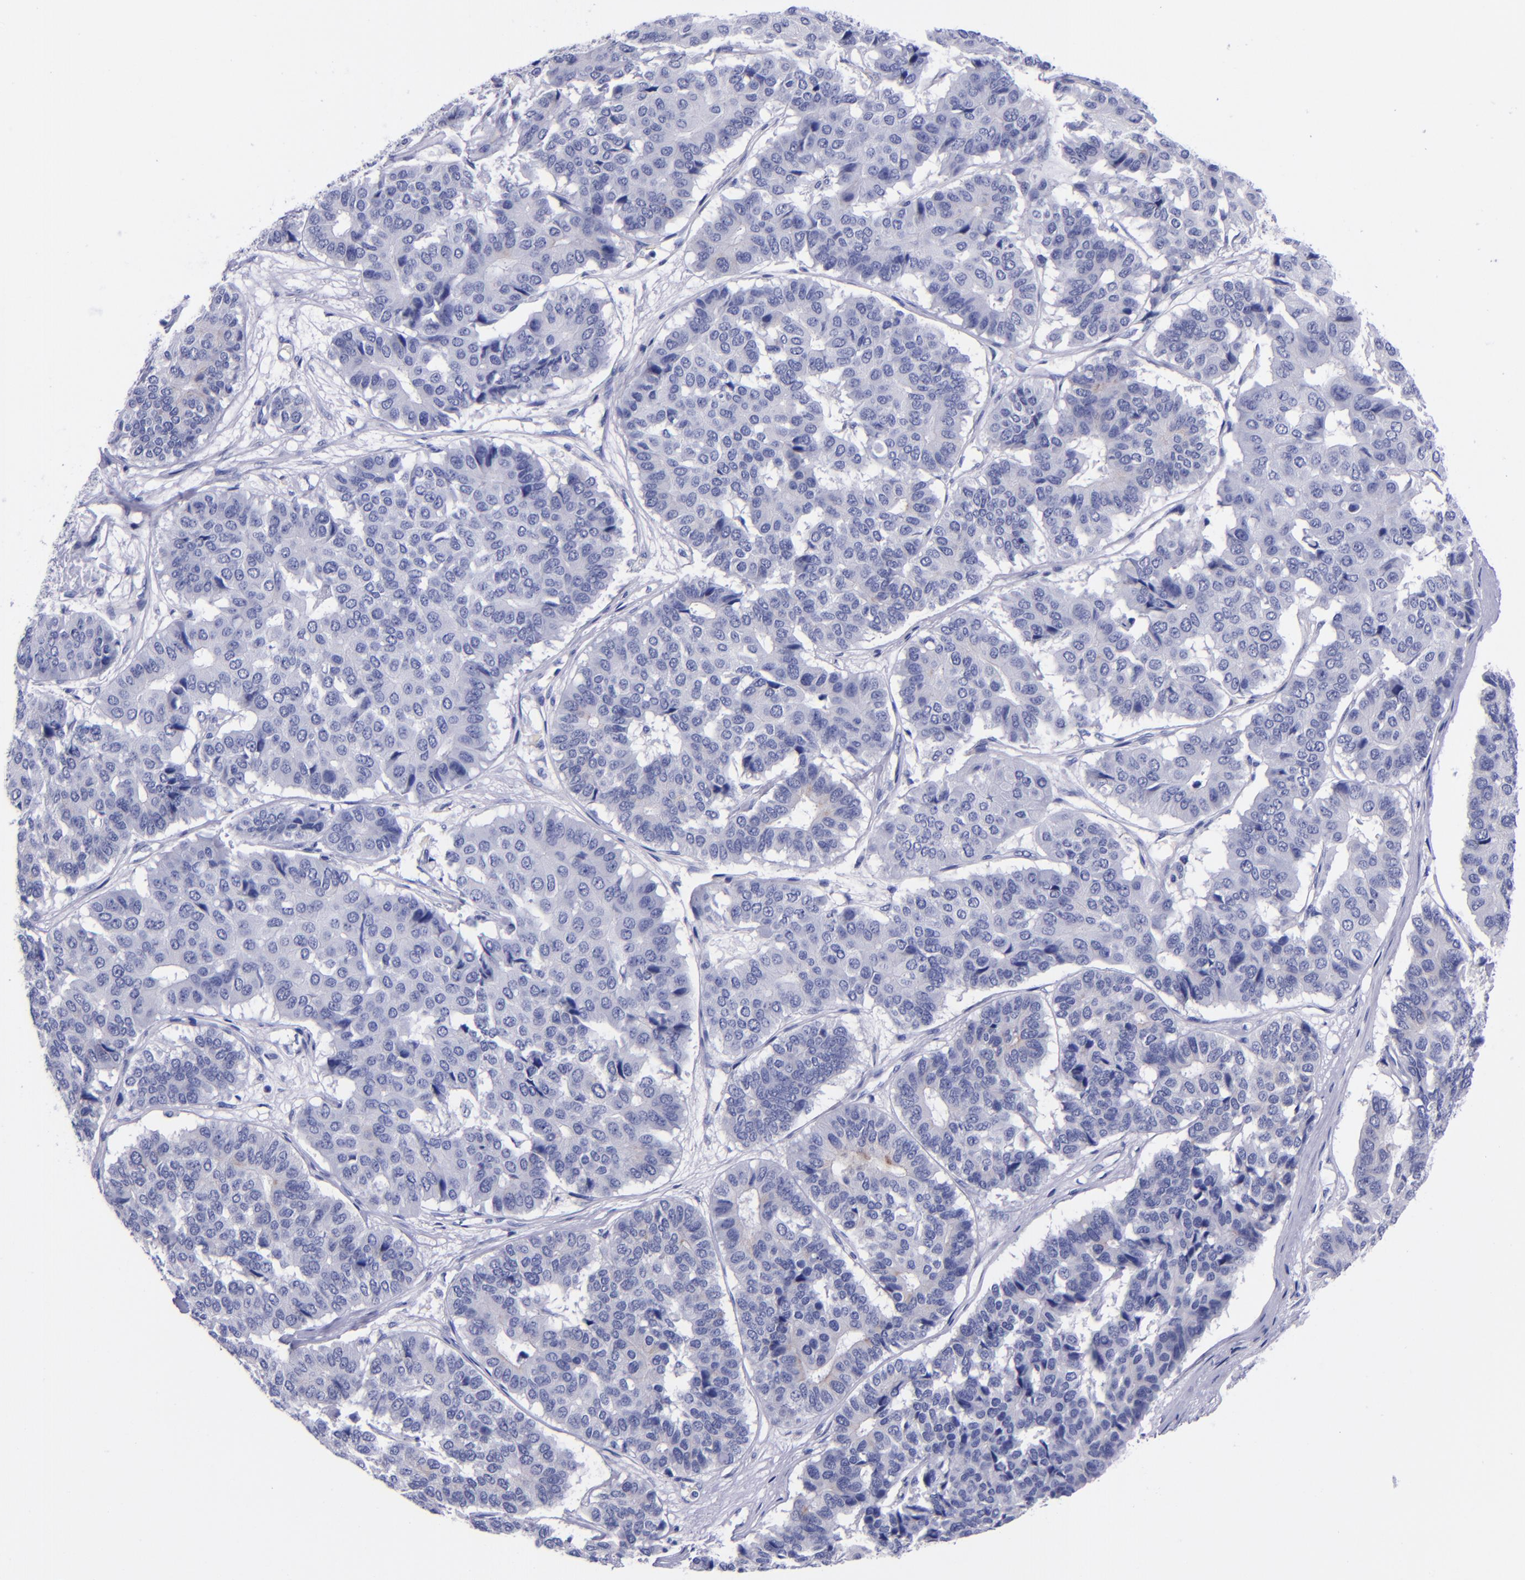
{"staining": {"intensity": "negative", "quantity": "none", "location": "none"}, "tissue": "pancreatic cancer", "cell_type": "Tumor cells", "image_type": "cancer", "snomed": [{"axis": "morphology", "description": "Adenocarcinoma, NOS"}, {"axis": "topography", "description": "Pancreas"}], "caption": "The image shows no staining of tumor cells in pancreatic cancer (adenocarcinoma). (Brightfield microscopy of DAB (3,3'-diaminobenzidine) immunohistochemistry (IHC) at high magnification).", "gene": "SV2A", "patient": {"sex": "male", "age": 50}}